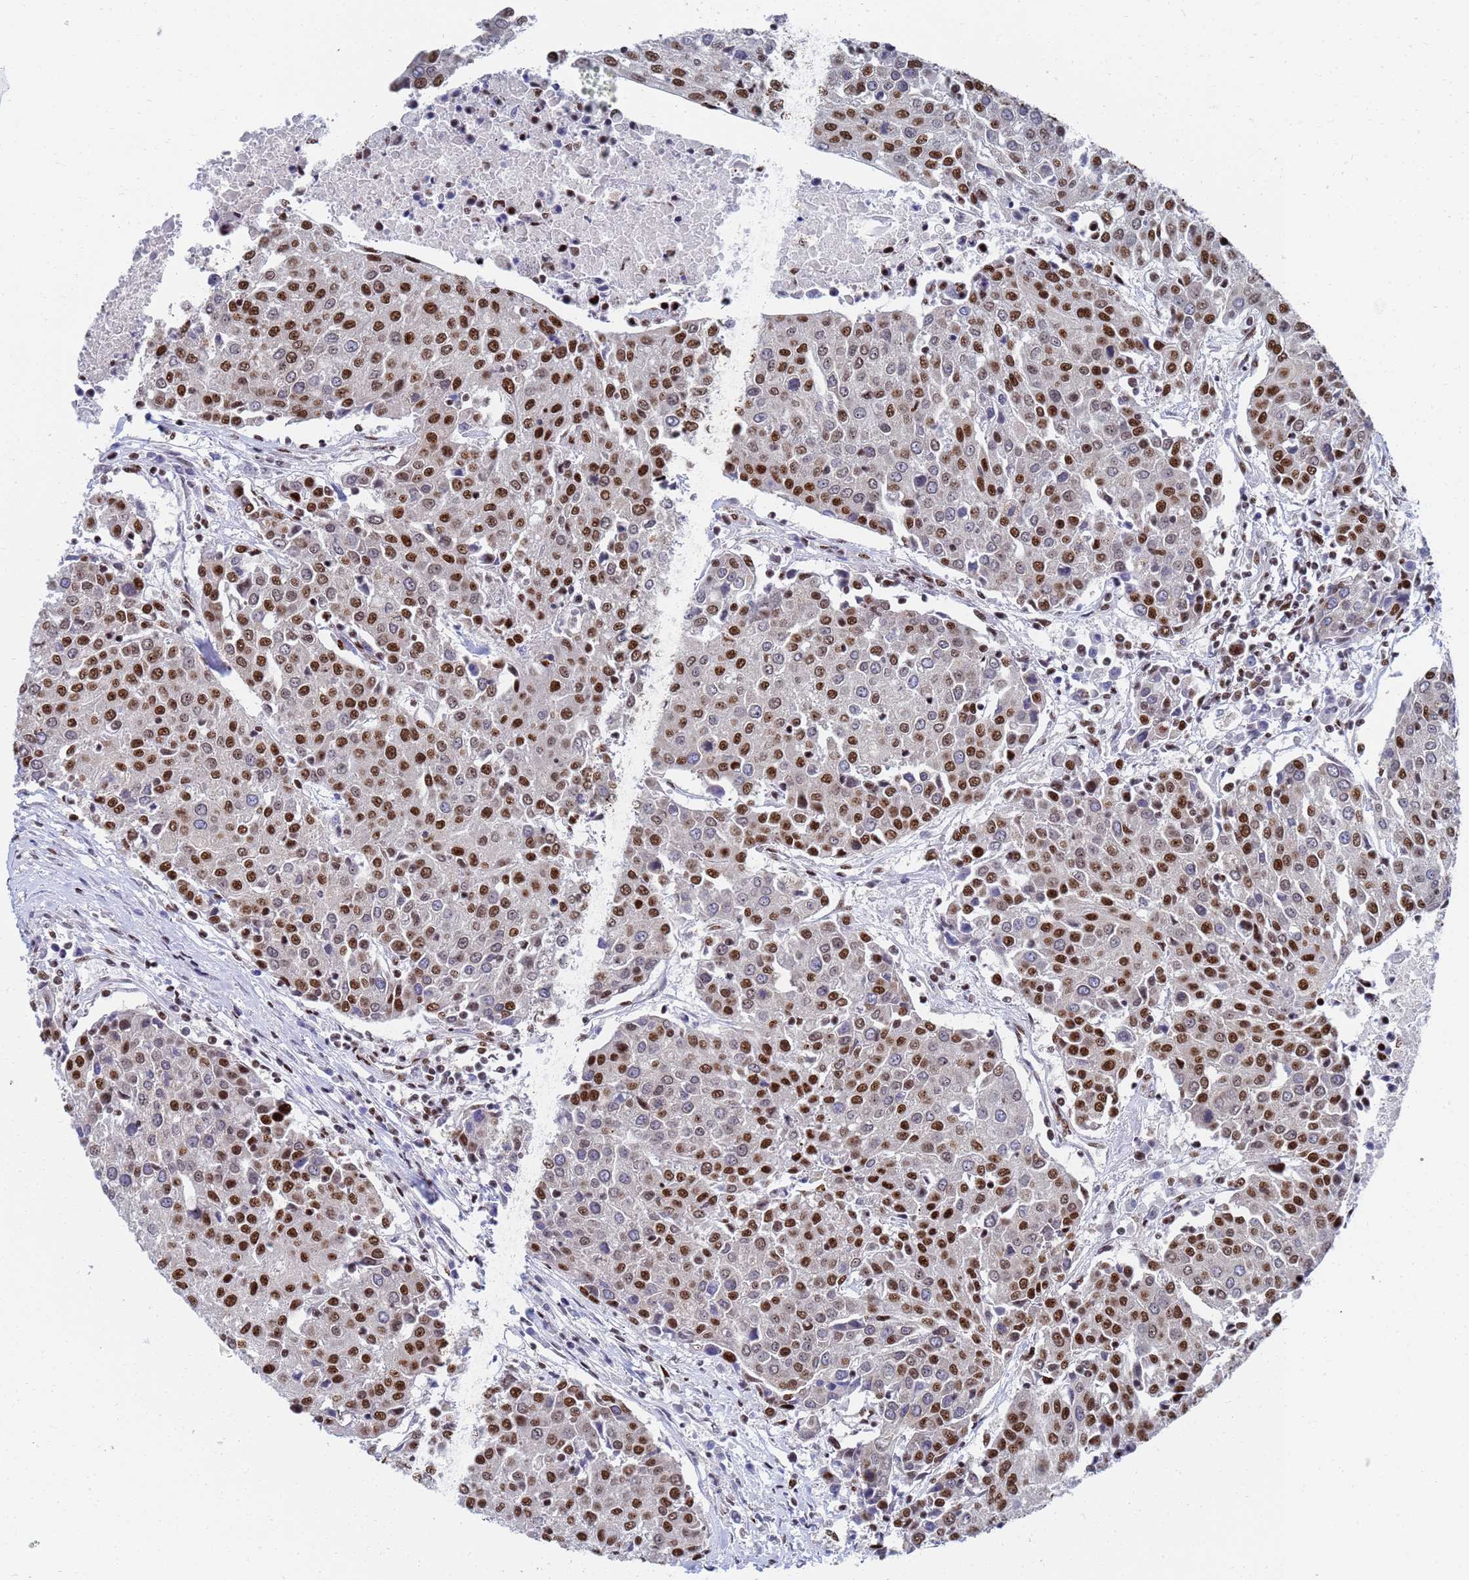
{"staining": {"intensity": "strong", "quantity": ">75%", "location": "nuclear"}, "tissue": "urothelial cancer", "cell_type": "Tumor cells", "image_type": "cancer", "snomed": [{"axis": "morphology", "description": "Urothelial carcinoma, High grade"}, {"axis": "topography", "description": "Urinary bladder"}], "caption": "Immunohistochemical staining of urothelial cancer exhibits strong nuclear protein expression in about >75% of tumor cells.", "gene": "AP5Z1", "patient": {"sex": "female", "age": 85}}